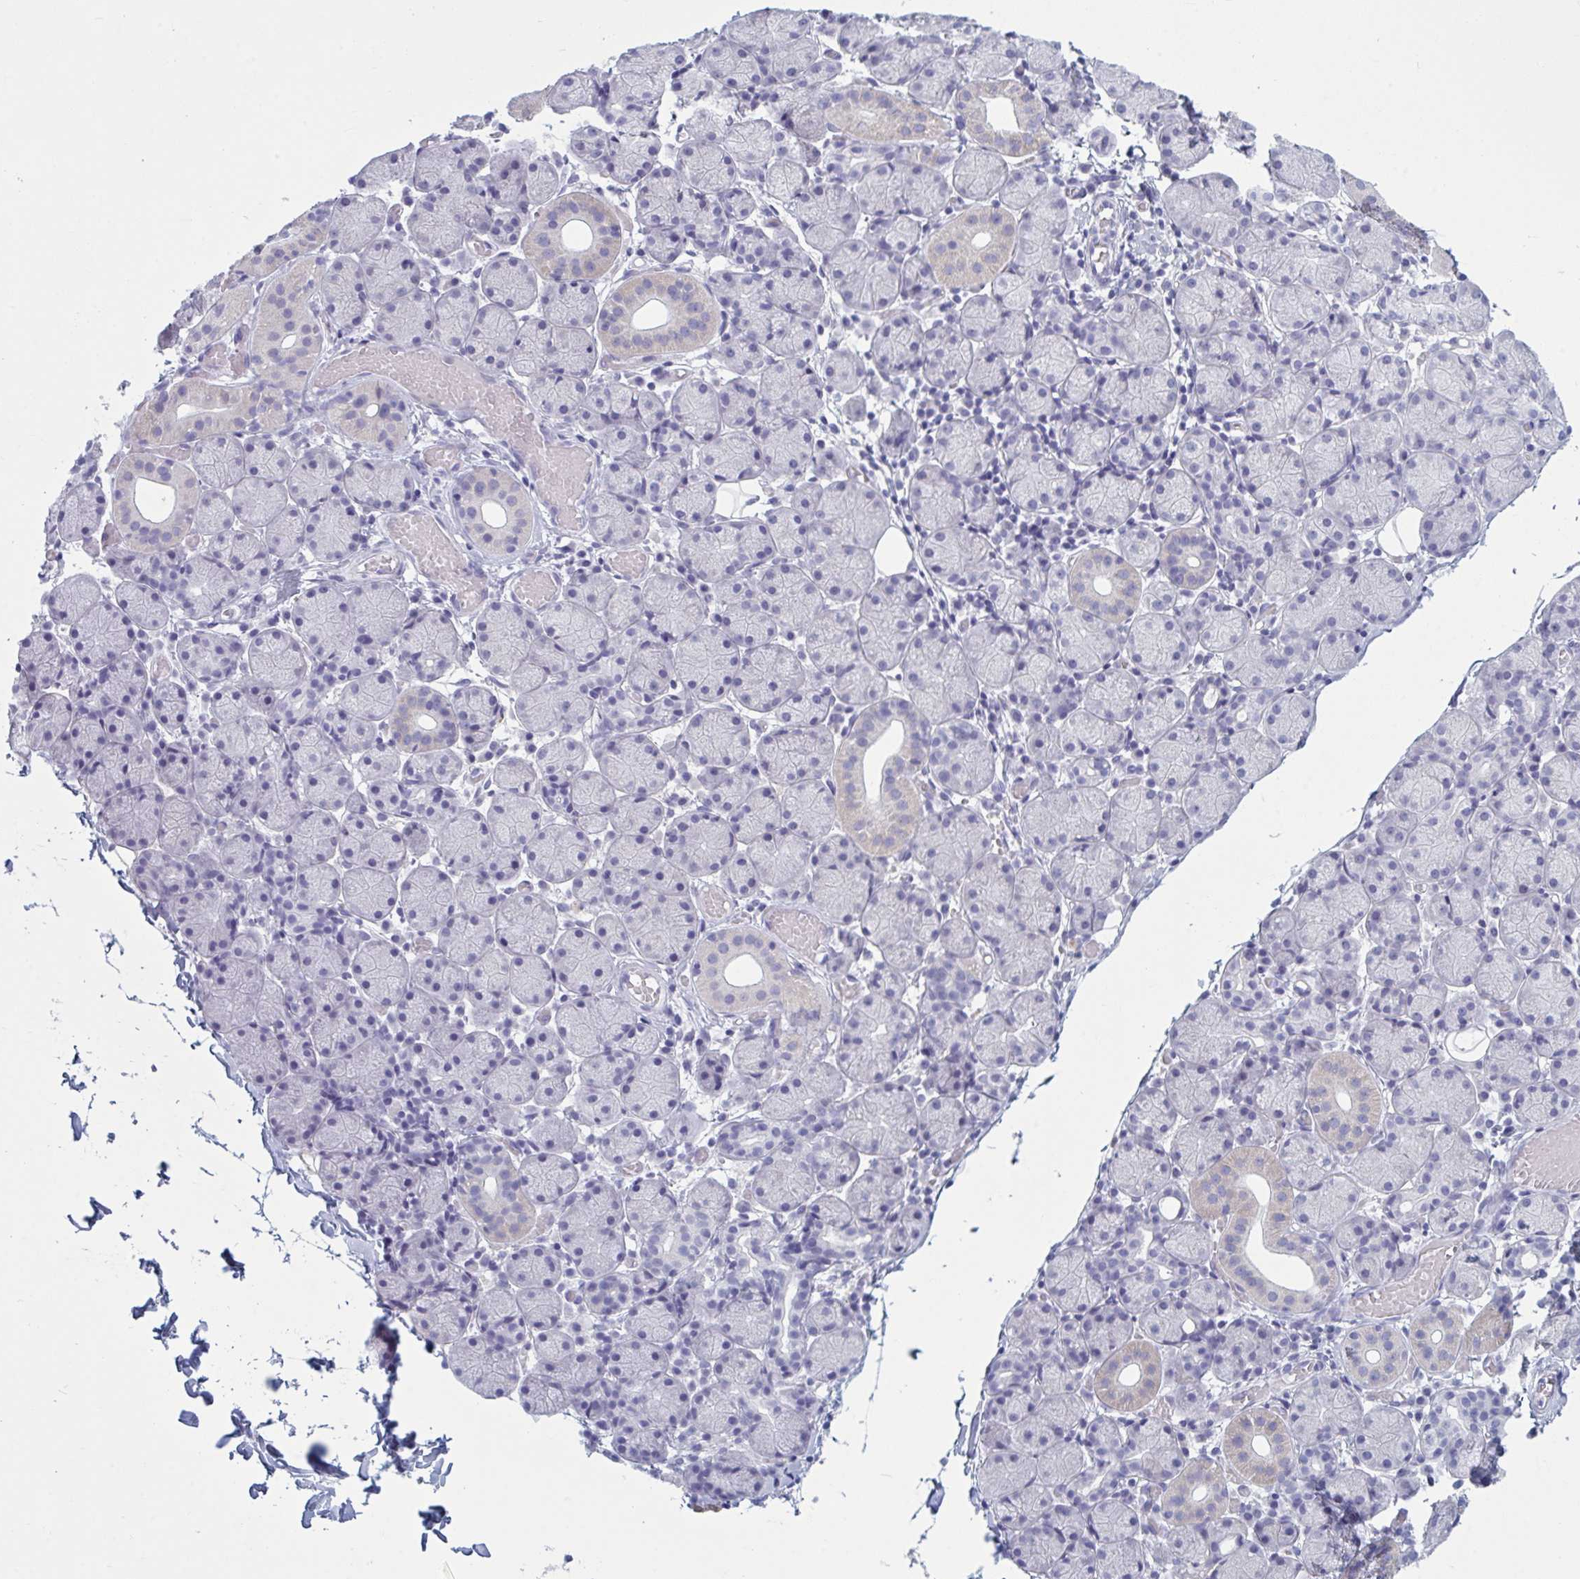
{"staining": {"intensity": "negative", "quantity": "none", "location": "none"}, "tissue": "salivary gland", "cell_type": "Glandular cells", "image_type": "normal", "snomed": [{"axis": "morphology", "description": "Normal tissue, NOS"}, {"axis": "topography", "description": "Salivary gland"}], "caption": "Immunohistochemistry image of benign salivary gland: salivary gland stained with DAB (3,3'-diaminobenzidine) shows no significant protein positivity in glandular cells.", "gene": "NDUFC2", "patient": {"sex": "female", "age": 24}}